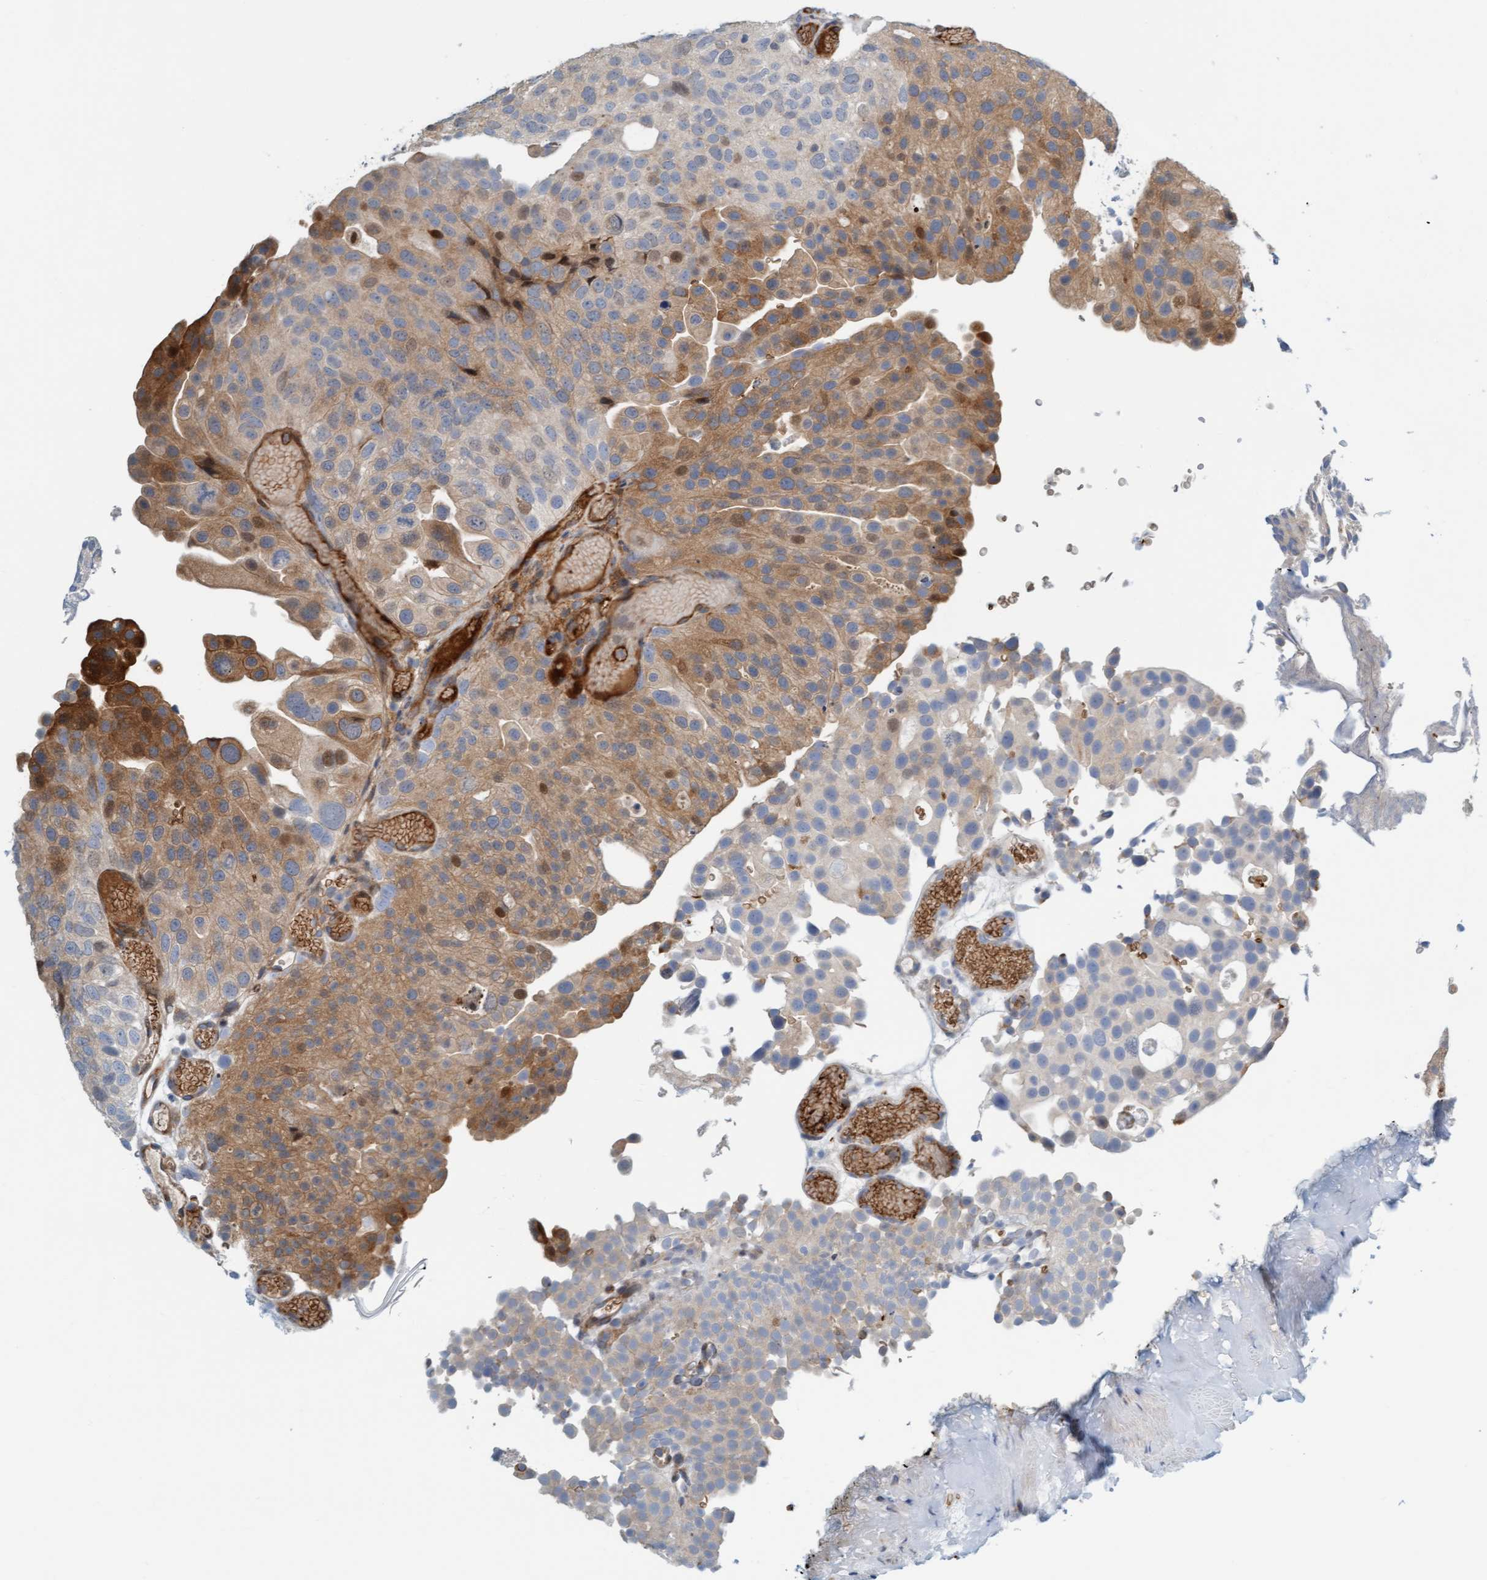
{"staining": {"intensity": "moderate", "quantity": "25%-75%", "location": "cytoplasmic/membranous,nuclear"}, "tissue": "urothelial cancer", "cell_type": "Tumor cells", "image_type": "cancer", "snomed": [{"axis": "morphology", "description": "Urothelial carcinoma, Low grade"}, {"axis": "topography", "description": "Urinary bladder"}], "caption": "Protein expression by immunohistochemistry displays moderate cytoplasmic/membranous and nuclear staining in approximately 25%-75% of tumor cells in urothelial carcinoma (low-grade).", "gene": "EIF4EBP1", "patient": {"sex": "male", "age": 78}}